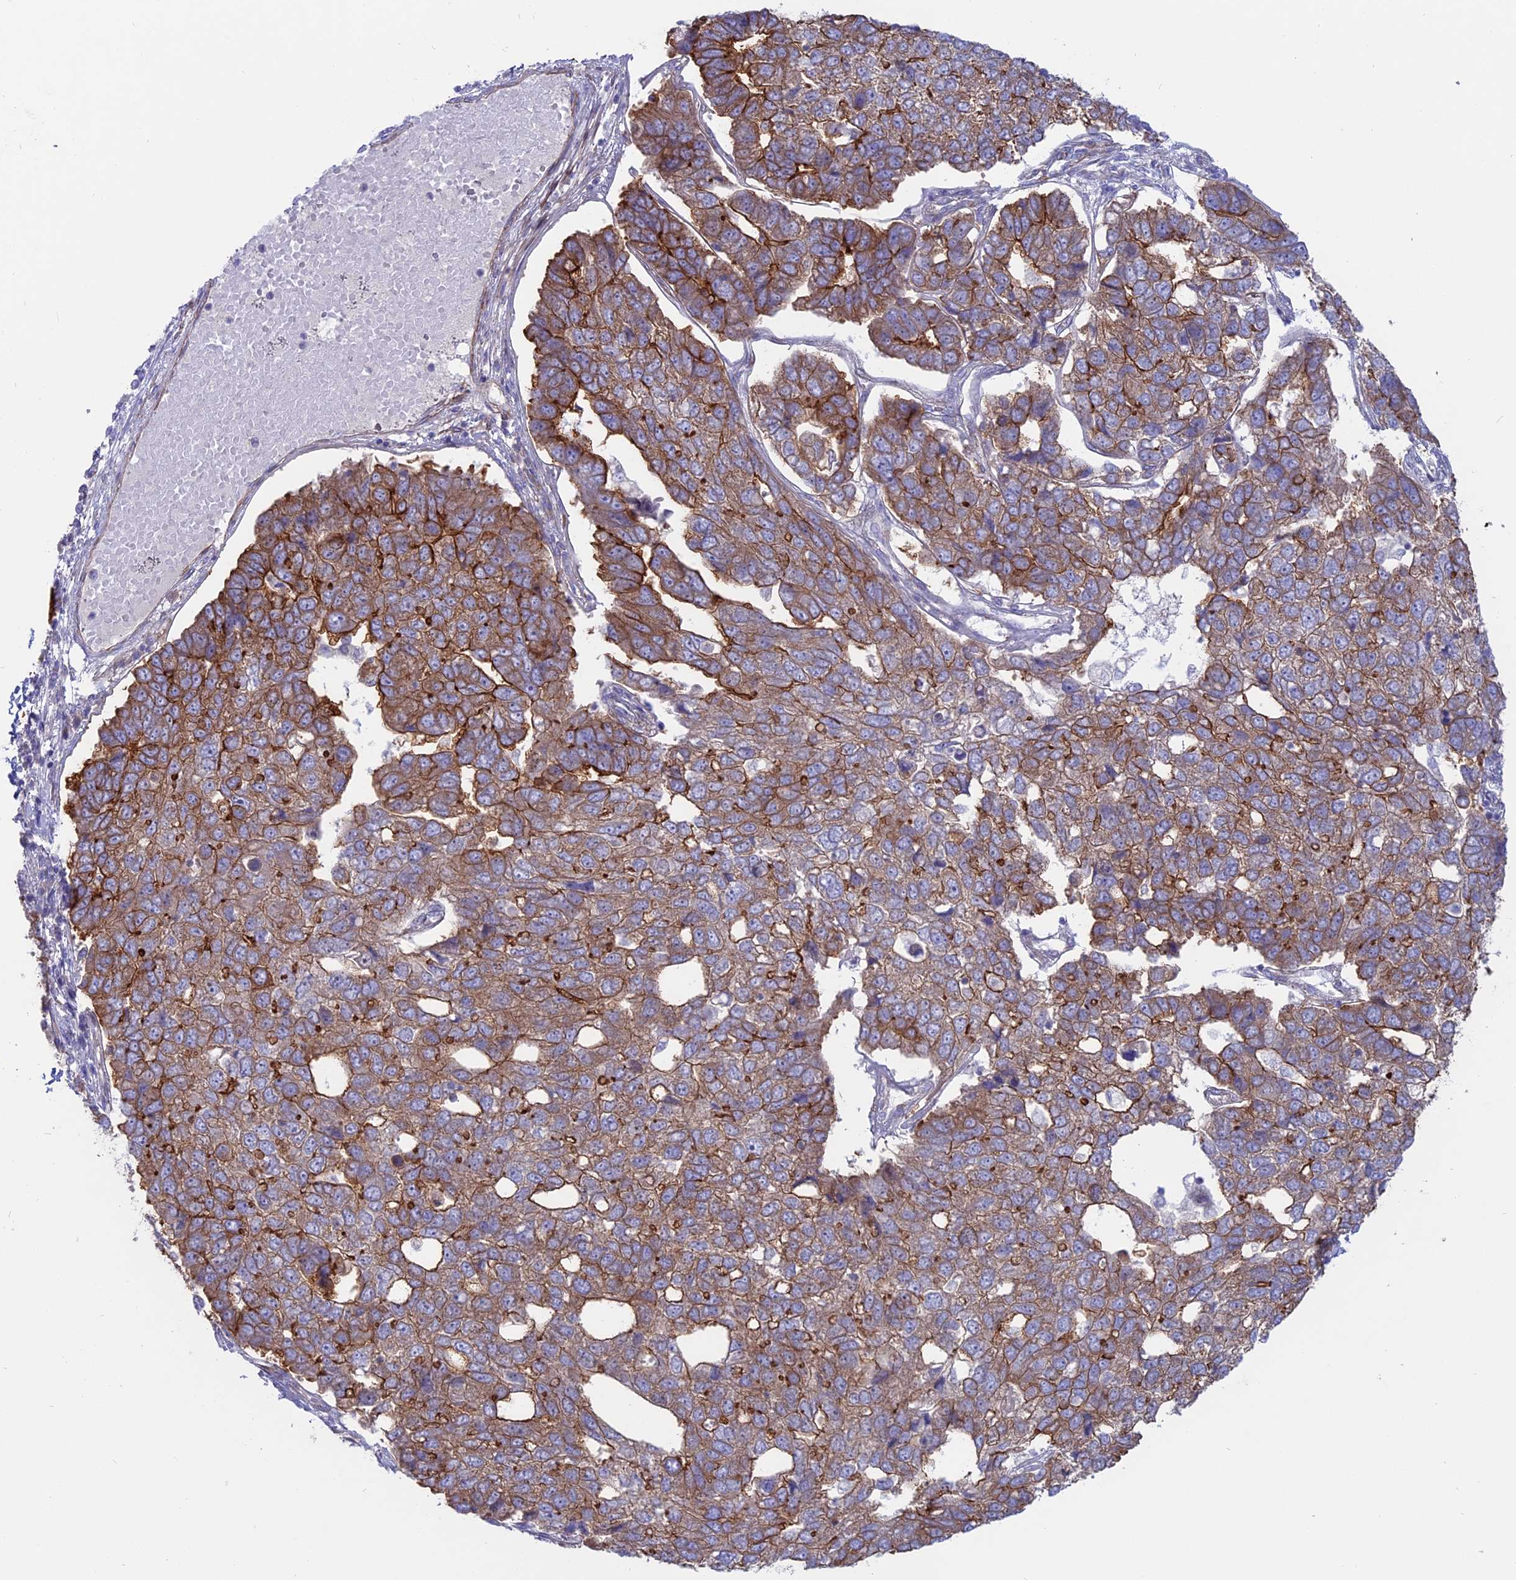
{"staining": {"intensity": "strong", "quantity": ">75%", "location": "cytoplasmic/membranous"}, "tissue": "pancreatic cancer", "cell_type": "Tumor cells", "image_type": "cancer", "snomed": [{"axis": "morphology", "description": "Adenocarcinoma, NOS"}, {"axis": "topography", "description": "Pancreas"}], "caption": "IHC image of neoplastic tissue: adenocarcinoma (pancreatic) stained using immunohistochemistry (IHC) displays high levels of strong protein expression localized specifically in the cytoplasmic/membranous of tumor cells, appearing as a cytoplasmic/membranous brown color.", "gene": "MYO5B", "patient": {"sex": "female", "age": 61}}